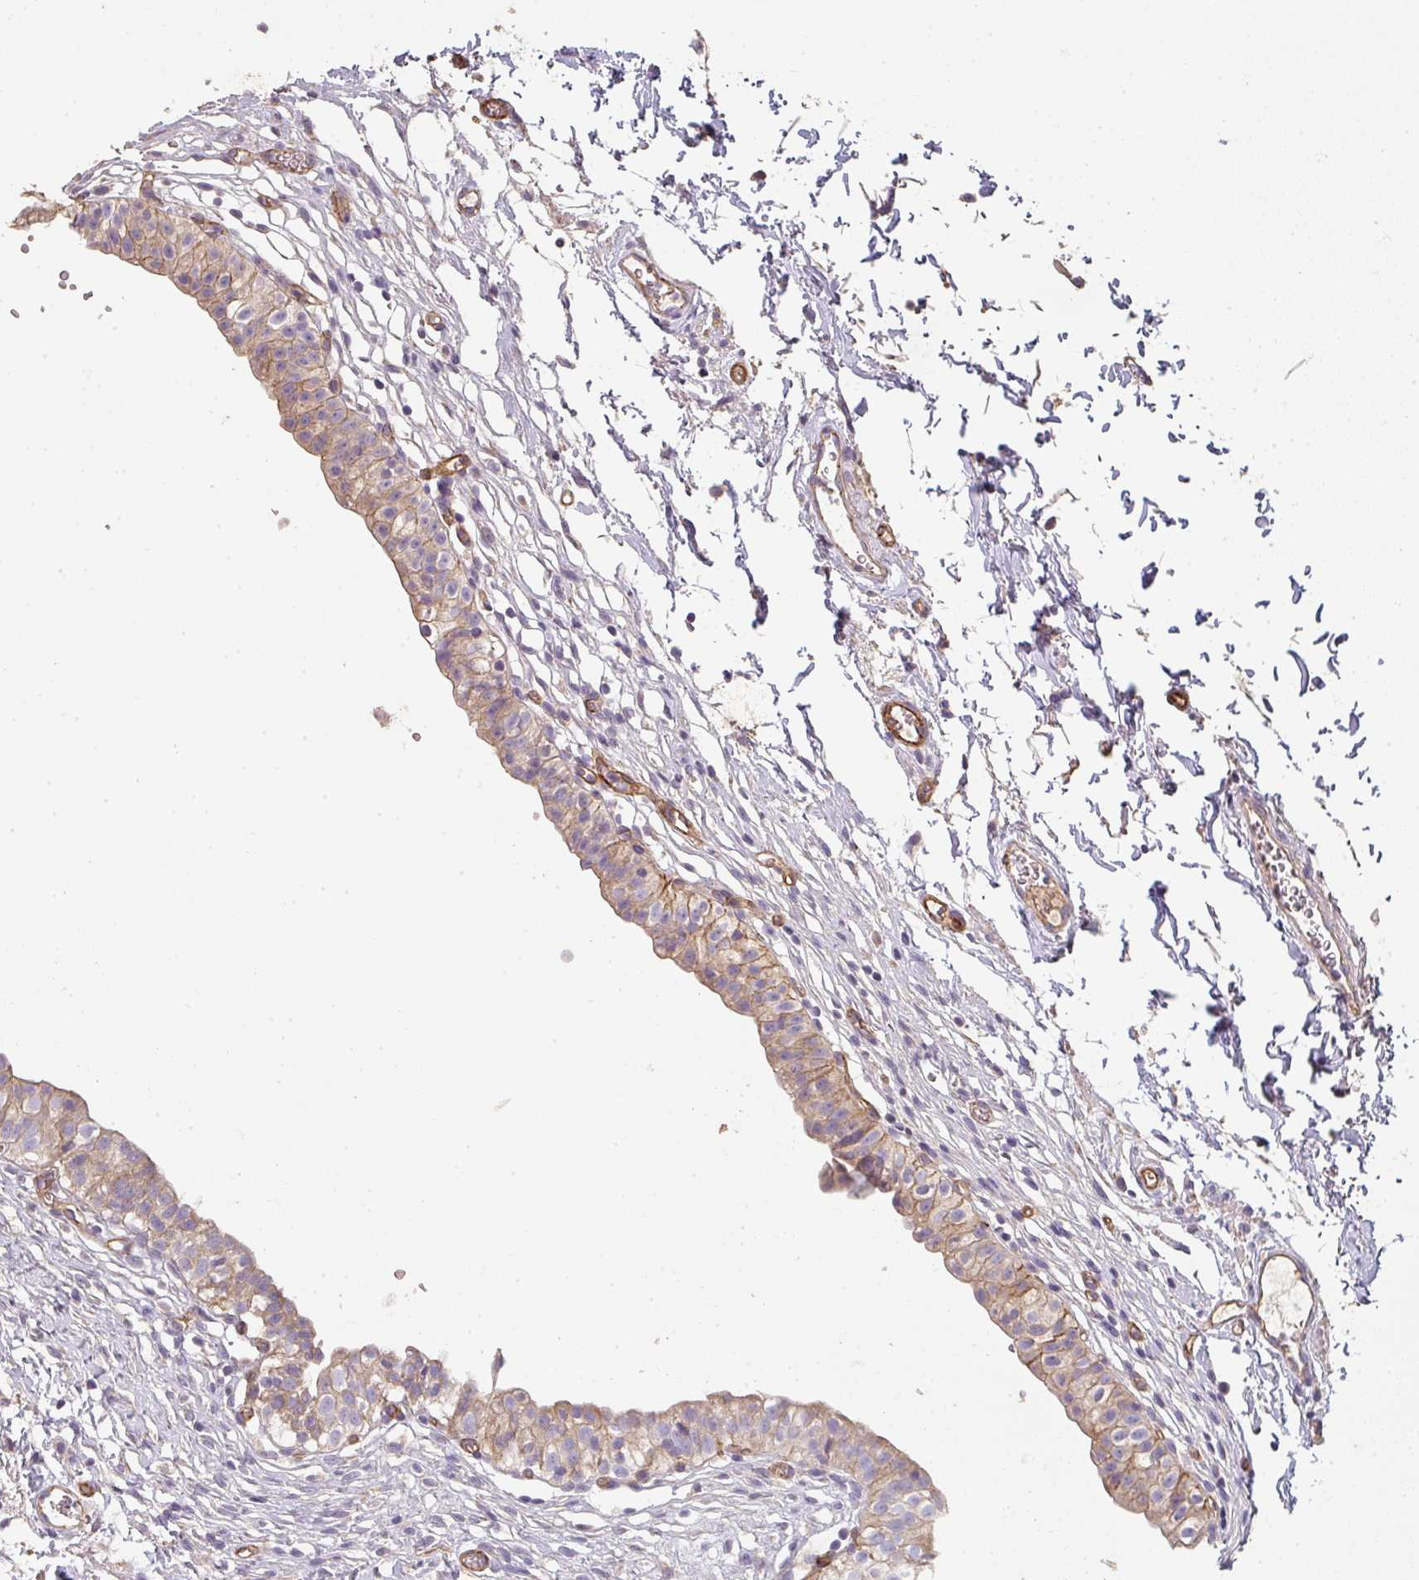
{"staining": {"intensity": "moderate", "quantity": "25%-75%", "location": "cytoplasmic/membranous"}, "tissue": "urinary bladder", "cell_type": "Urothelial cells", "image_type": "normal", "snomed": [{"axis": "morphology", "description": "Normal tissue, NOS"}, {"axis": "topography", "description": "Urinary bladder"}, {"axis": "topography", "description": "Peripheral nerve tissue"}], "caption": "This micrograph demonstrates IHC staining of normal urinary bladder, with medium moderate cytoplasmic/membranous positivity in about 25%-75% of urothelial cells.", "gene": "PCDH1", "patient": {"sex": "male", "age": 55}}